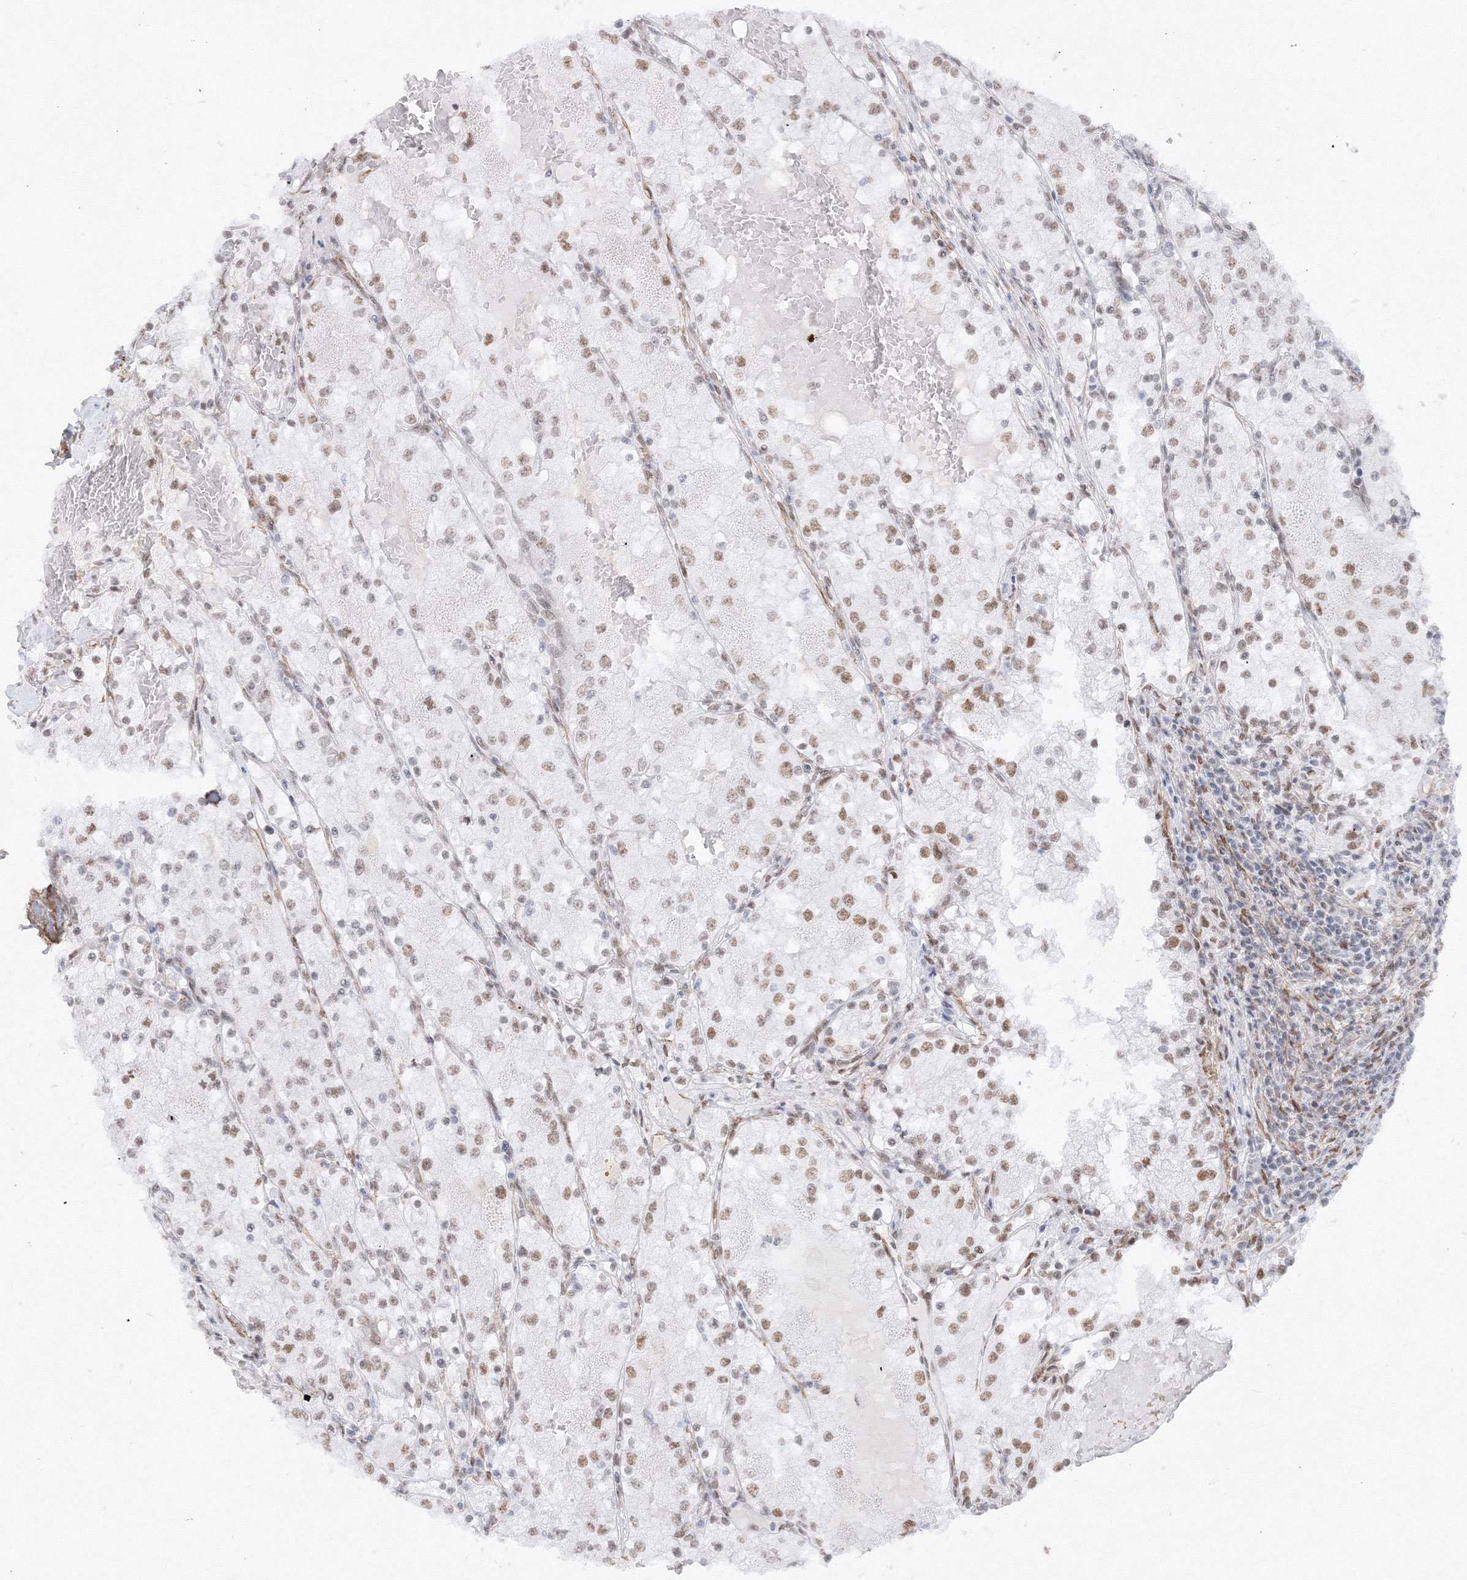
{"staining": {"intensity": "moderate", "quantity": "<25%", "location": "nuclear"}, "tissue": "renal cancer", "cell_type": "Tumor cells", "image_type": "cancer", "snomed": [{"axis": "morphology", "description": "Normal tissue, NOS"}, {"axis": "morphology", "description": "Adenocarcinoma, NOS"}, {"axis": "topography", "description": "Kidney"}], "caption": "Human renal cancer (adenocarcinoma) stained with a brown dye demonstrates moderate nuclear positive positivity in approximately <25% of tumor cells.", "gene": "ZNF638", "patient": {"sex": "male", "age": 68}}